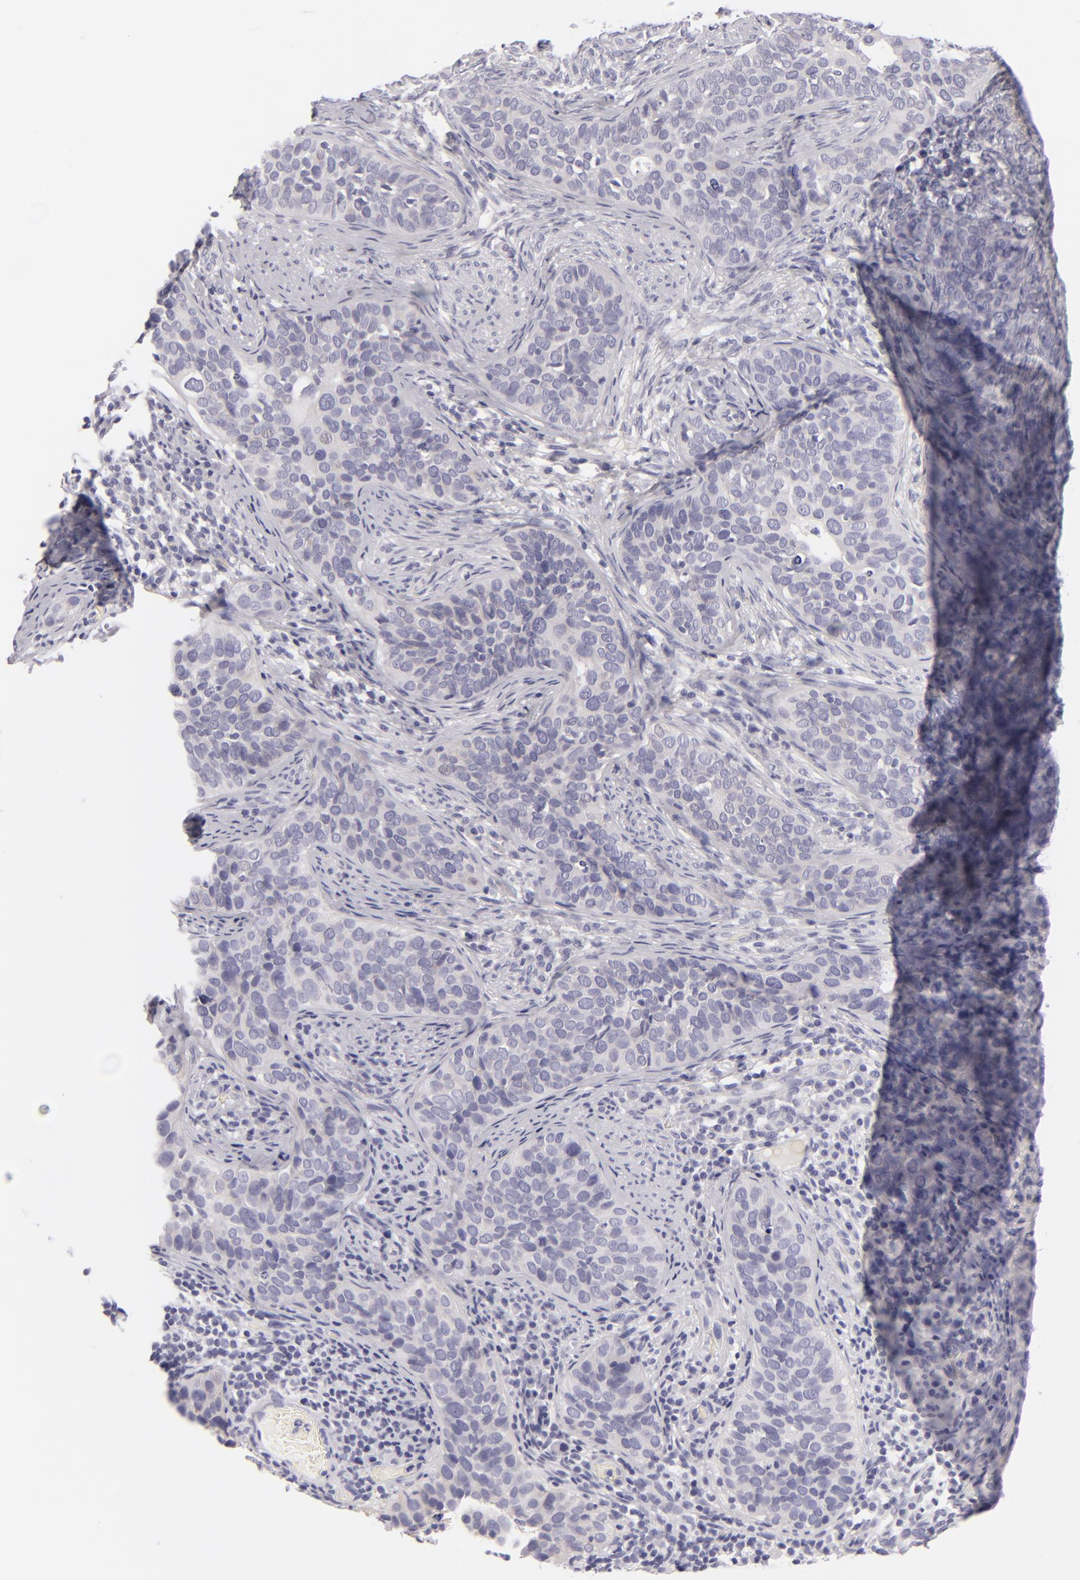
{"staining": {"intensity": "negative", "quantity": "none", "location": "none"}, "tissue": "cervical cancer", "cell_type": "Tumor cells", "image_type": "cancer", "snomed": [{"axis": "morphology", "description": "Squamous cell carcinoma, NOS"}, {"axis": "topography", "description": "Cervix"}], "caption": "This is an immunohistochemistry (IHC) micrograph of squamous cell carcinoma (cervical). There is no expression in tumor cells.", "gene": "DLG4", "patient": {"sex": "female", "age": 31}}